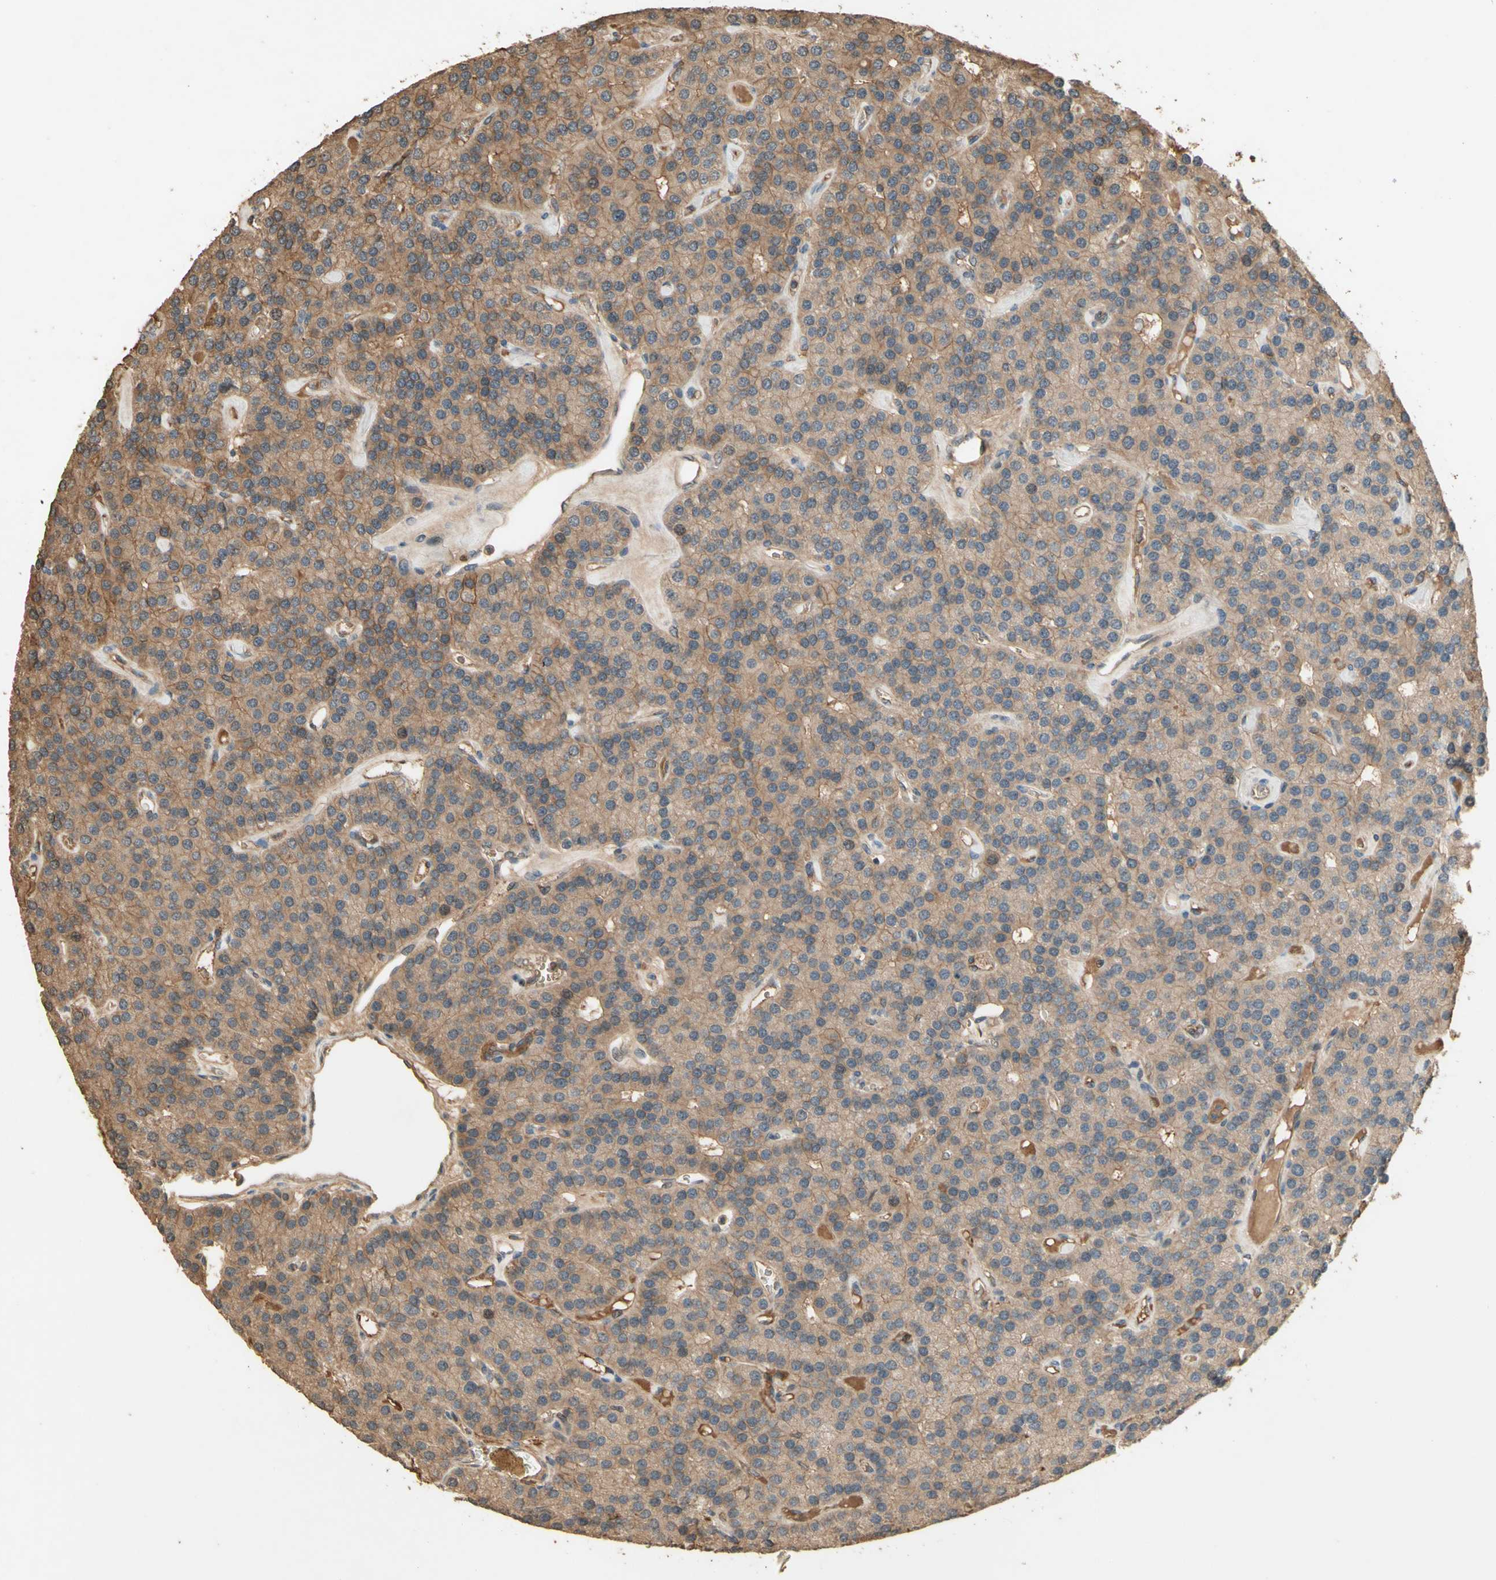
{"staining": {"intensity": "moderate", "quantity": ">75%", "location": "cytoplasmic/membranous"}, "tissue": "parathyroid gland", "cell_type": "Glandular cells", "image_type": "normal", "snomed": [{"axis": "morphology", "description": "Normal tissue, NOS"}, {"axis": "morphology", "description": "Adenoma, NOS"}, {"axis": "topography", "description": "Parathyroid gland"}], "caption": "This is an image of IHC staining of benign parathyroid gland, which shows moderate positivity in the cytoplasmic/membranous of glandular cells.", "gene": "SMAD9", "patient": {"sex": "female", "age": 86}}